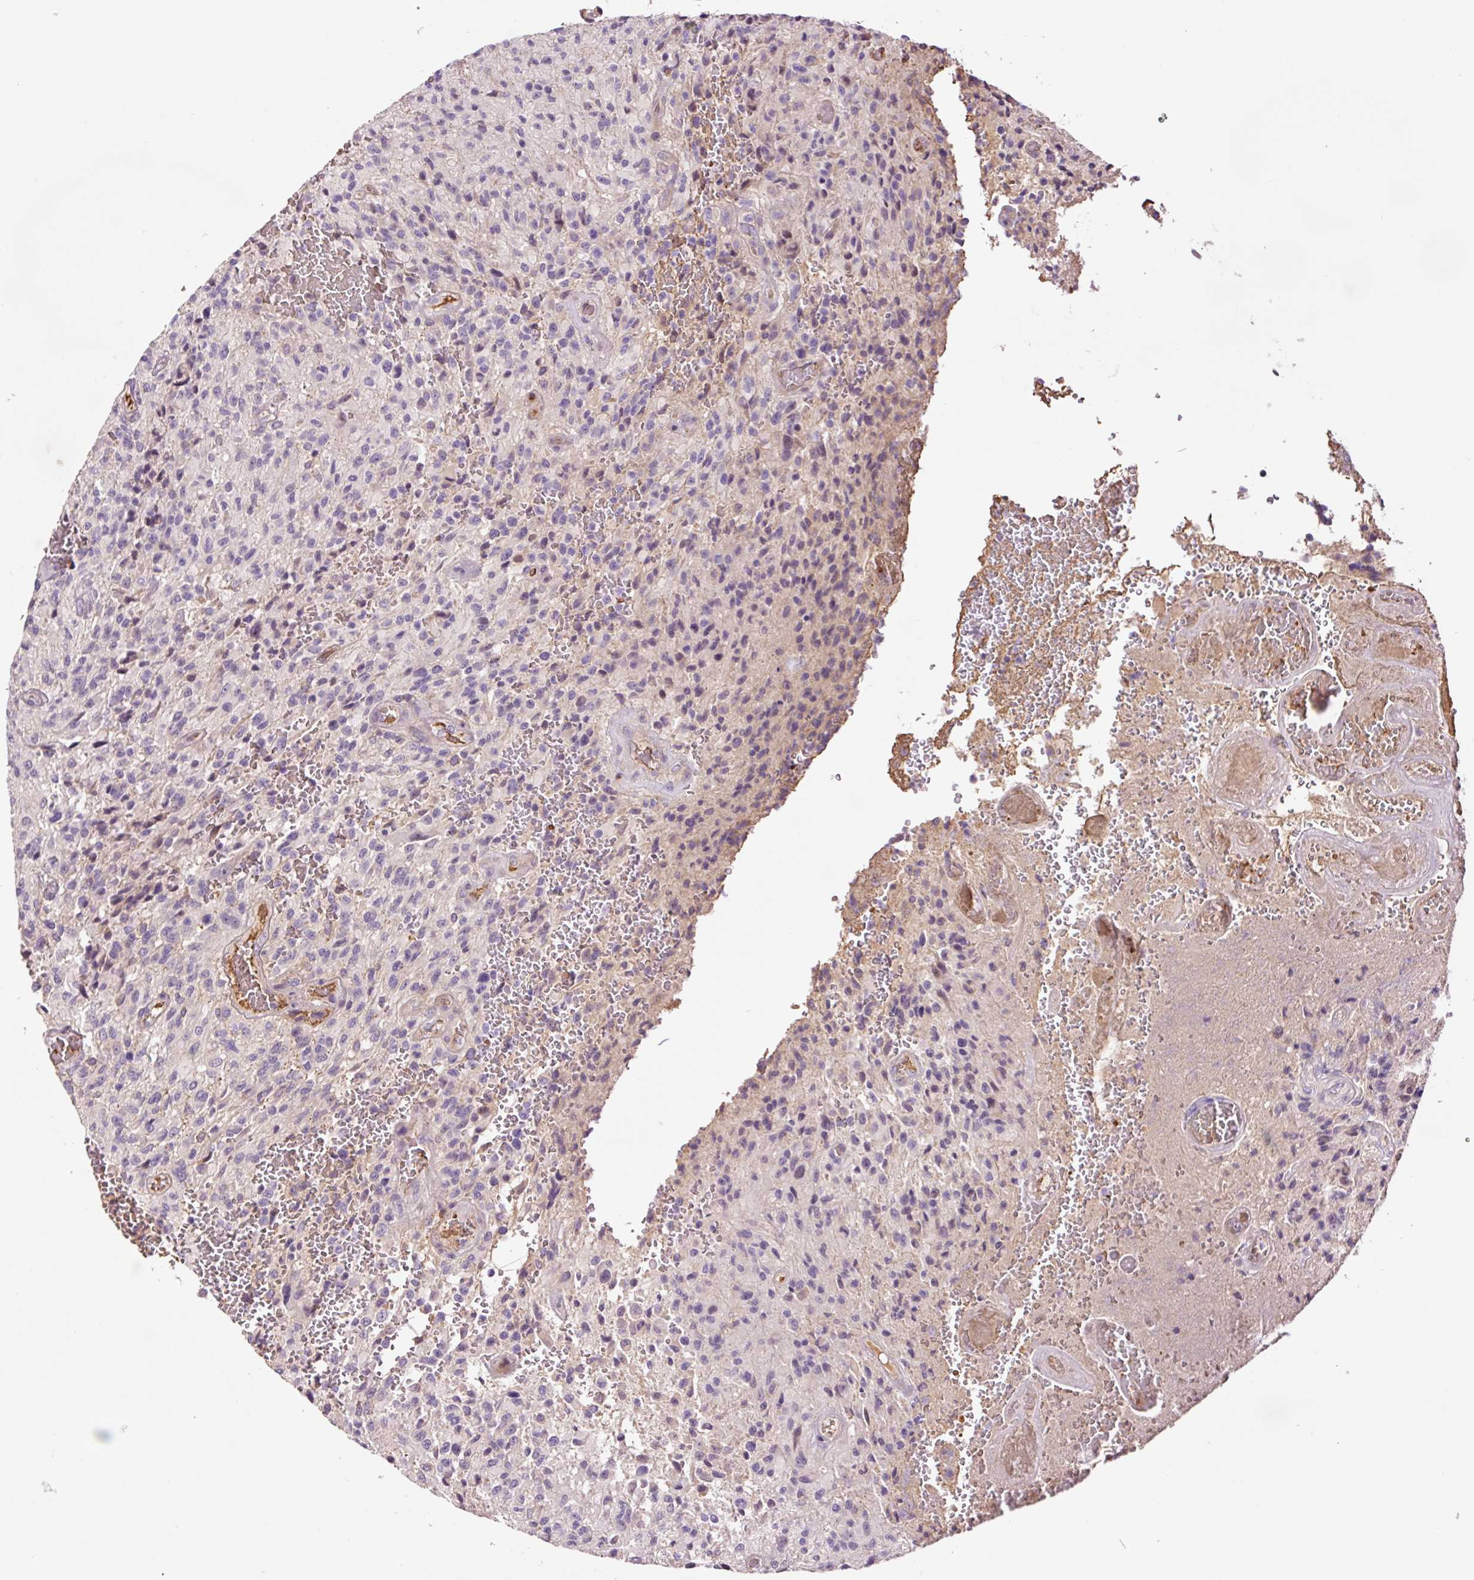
{"staining": {"intensity": "negative", "quantity": "none", "location": "none"}, "tissue": "glioma", "cell_type": "Tumor cells", "image_type": "cancer", "snomed": [{"axis": "morphology", "description": "Normal tissue, NOS"}, {"axis": "morphology", "description": "Glioma, malignant, High grade"}, {"axis": "topography", "description": "Cerebral cortex"}], "caption": "A high-resolution image shows IHC staining of glioma, which reveals no significant staining in tumor cells.", "gene": "TMEM235", "patient": {"sex": "male", "age": 56}}